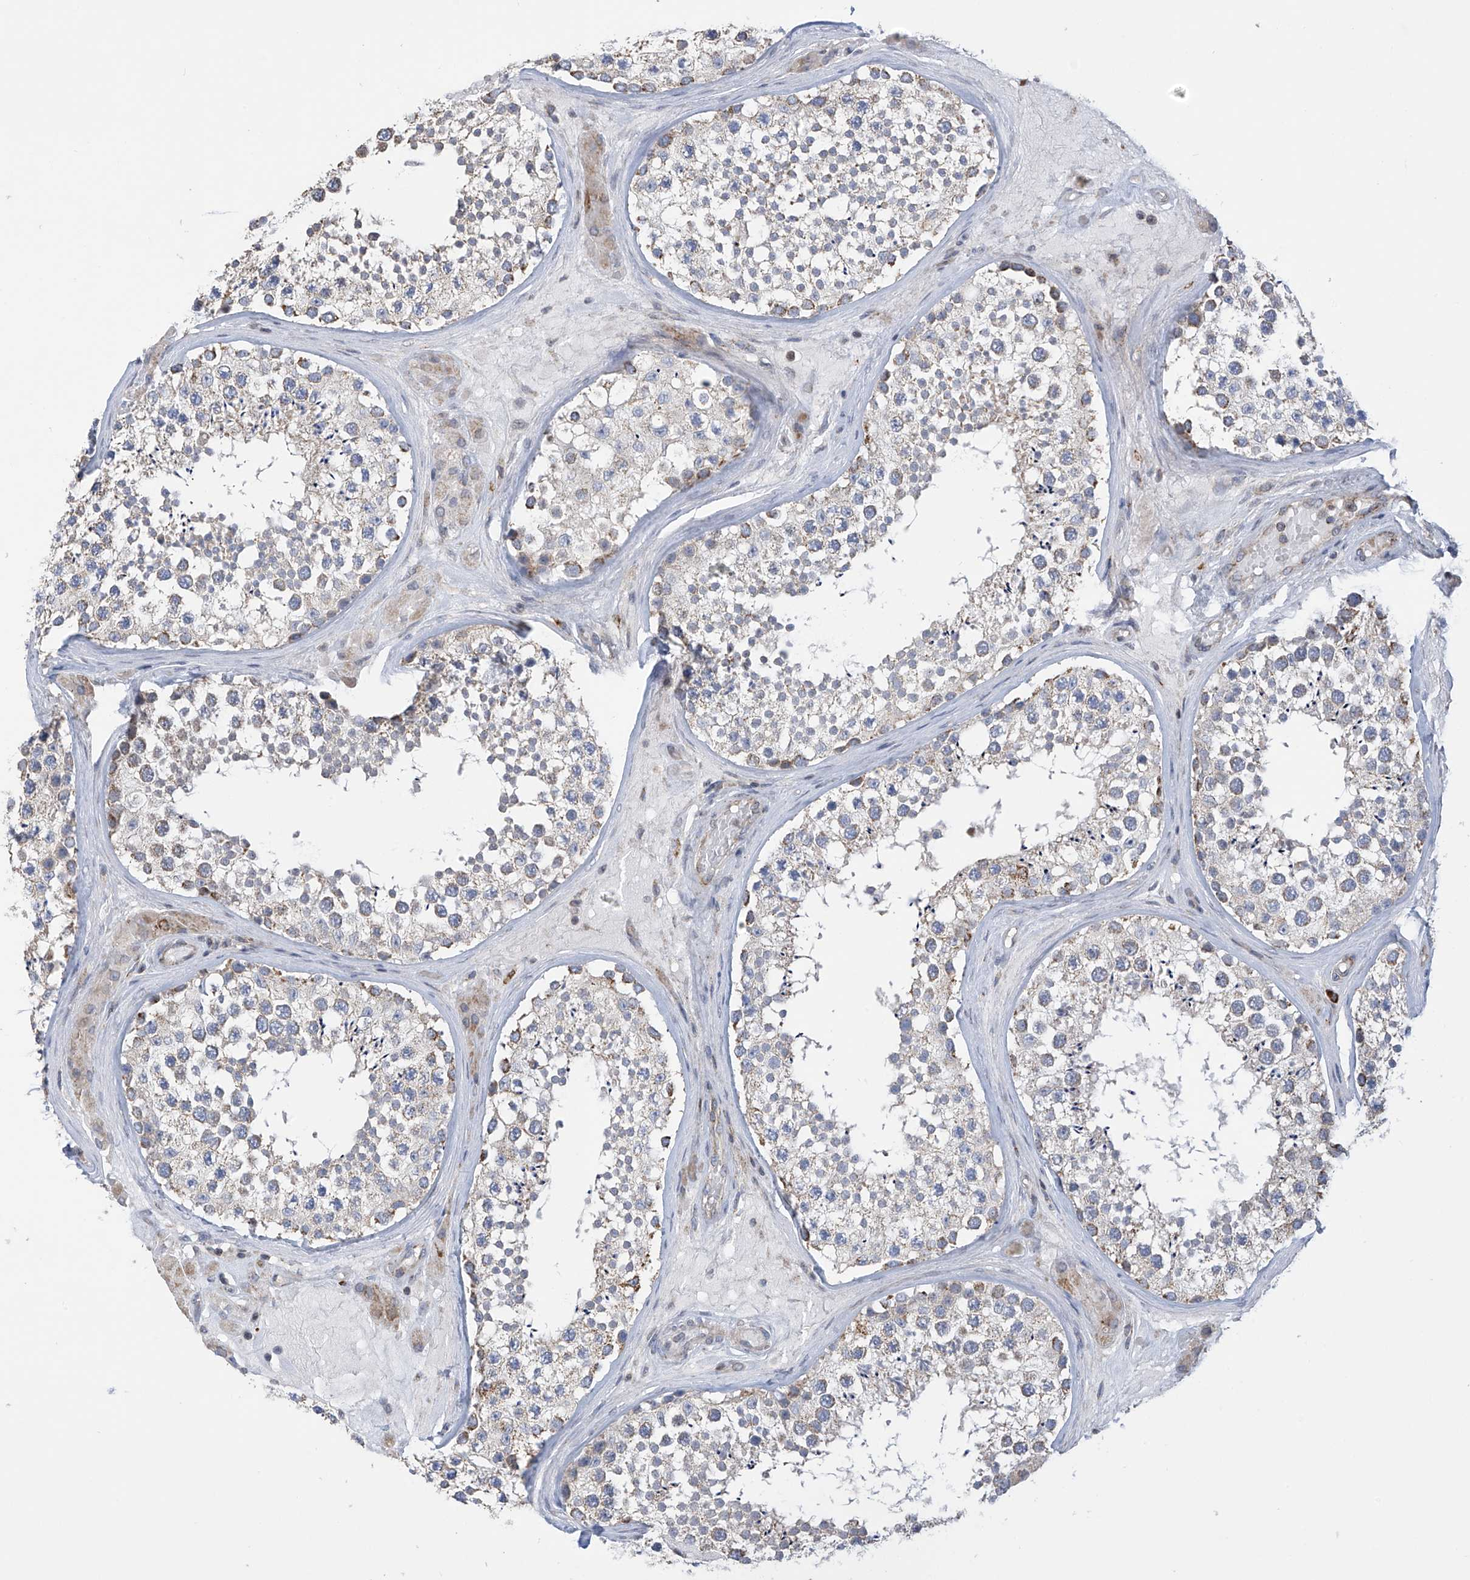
{"staining": {"intensity": "moderate", "quantity": "<25%", "location": "cytoplasmic/membranous"}, "tissue": "testis", "cell_type": "Cells in seminiferous ducts", "image_type": "normal", "snomed": [{"axis": "morphology", "description": "Normal tissue, NOS"}, {"axis": "topography", "description": "Testis"}], "caption": "IHC photomicrograph of unremarkable testis: testis stained using immunohistochemistry demonstrates low levels of moderate protein expression localized specifically in the cytoplasmic/membranous of cells in seminiferous ducts, appearing as a cytoplasmic/membranous brown color.", "gene": "SLCO4A1", "patient": {"sex": "male", "age": 46}}